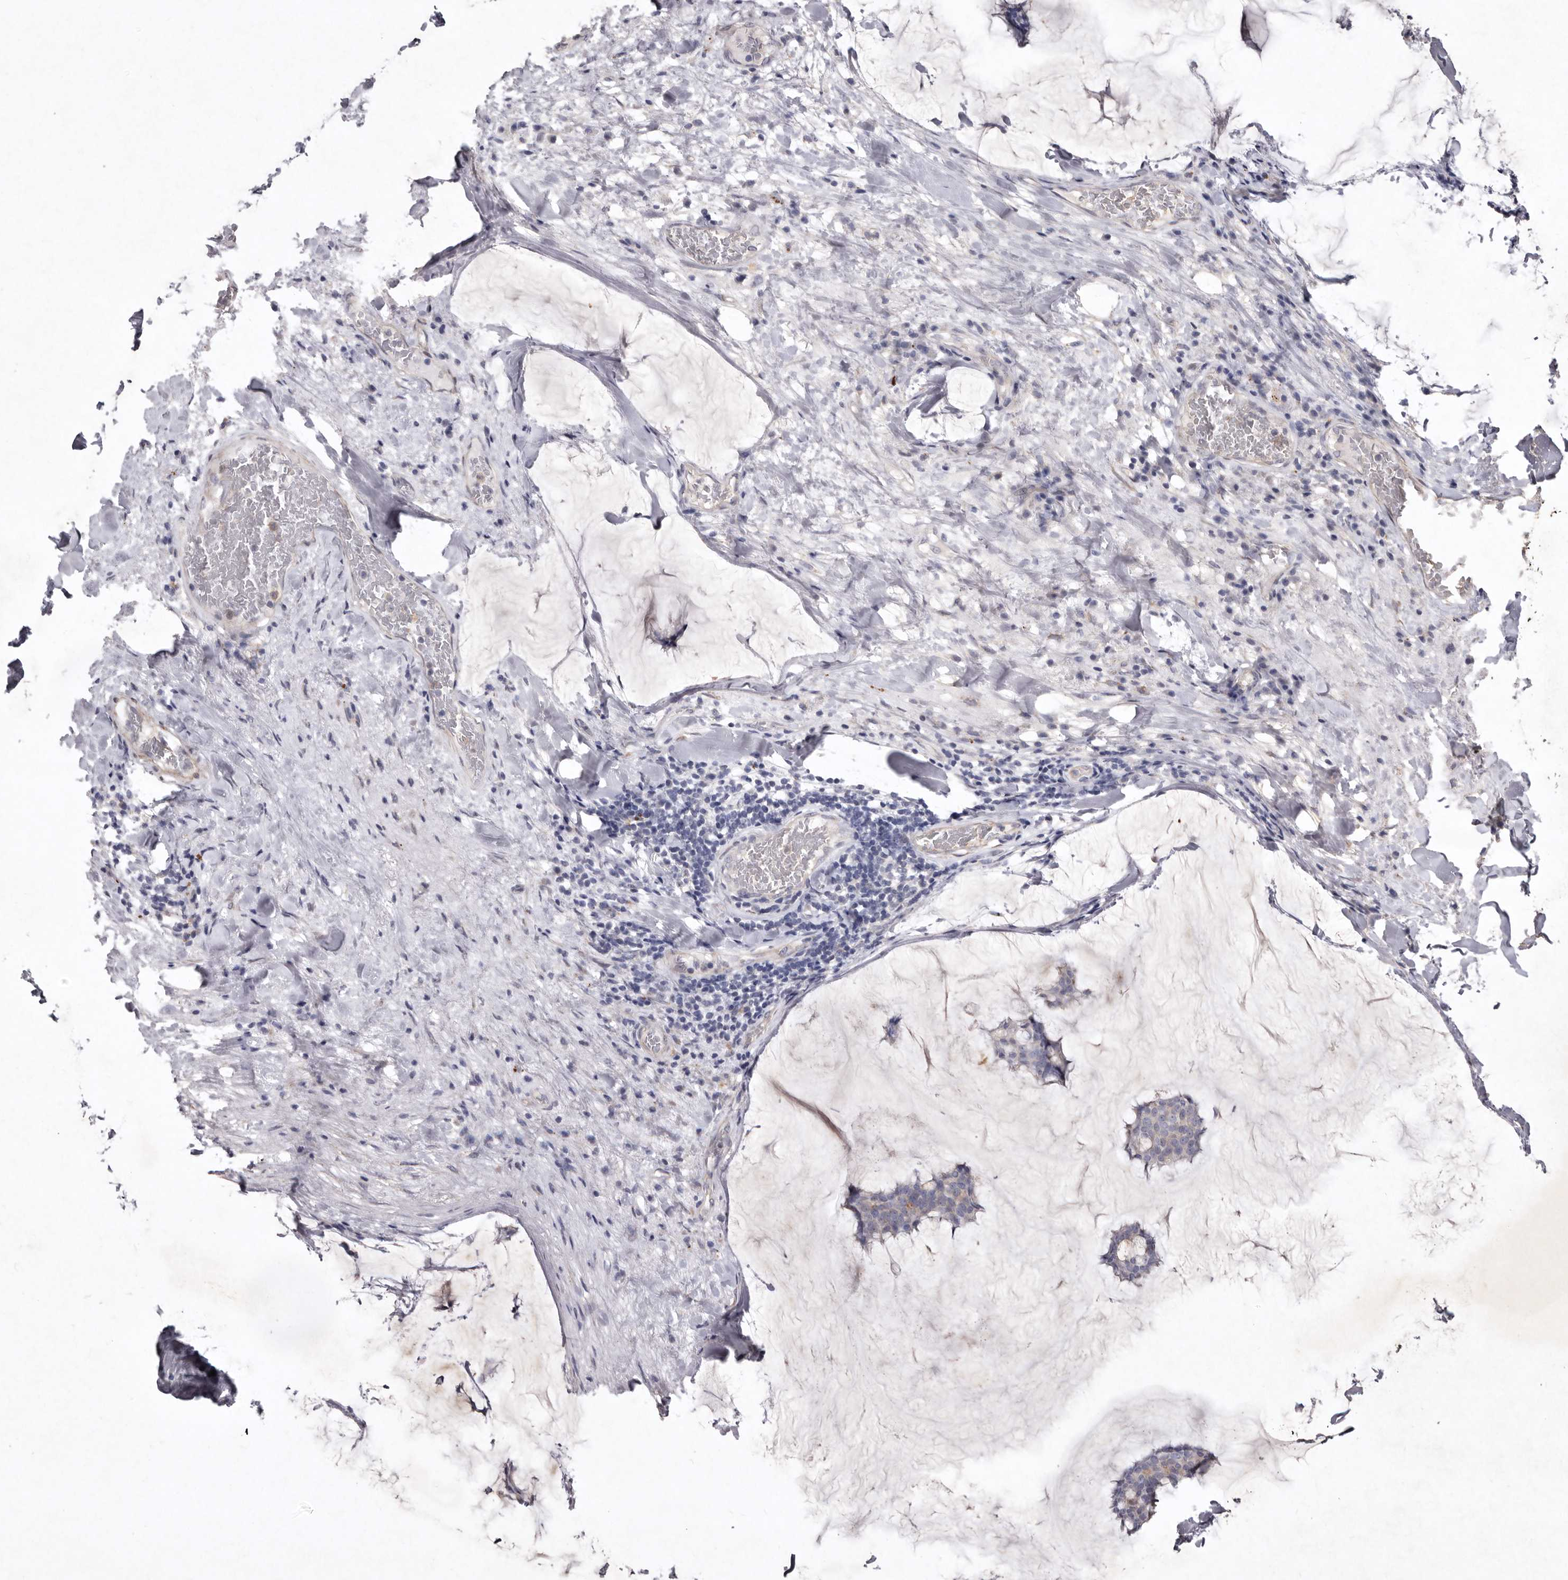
{"staining": {"intensity": "negative", "quantity": "none", "location": "none"}, "tissue": "breast cancer", "cell_type": "Tumor cells", "image_type": "cancer", "snomed": [{"axis": "morphology", "description": "Duct carcinoma"}, {"axis": "topography", "description": "Breast"}], "caption": "Image shows no significant protein expression in tumor cells of breast cancer (infiltrating ductal carcinoma). (DAB (3,3'-diaminobenzidine) IHC with hematoxylin counter stain).", "gene": "NKAIN4", "patient": {"sex": "female", "age": 93}}